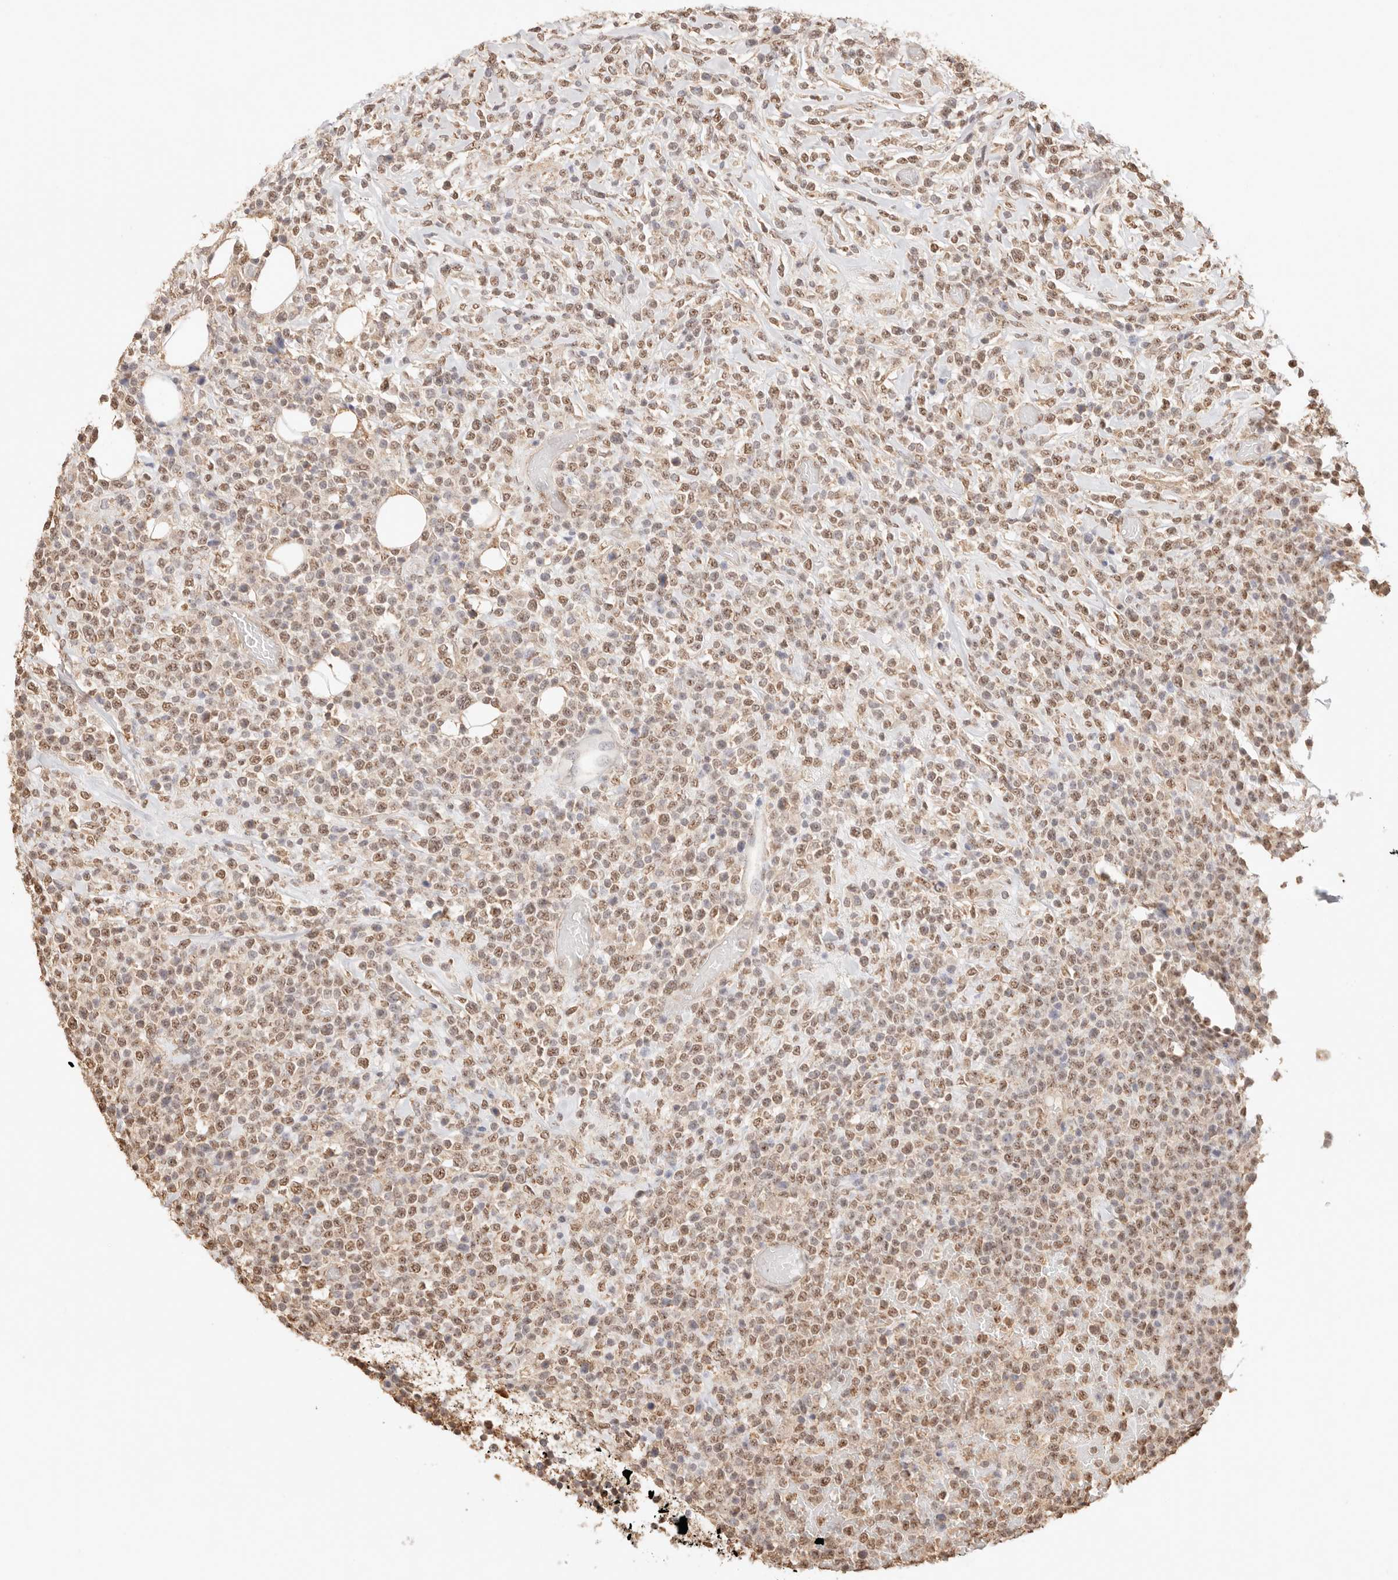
{"staining": {"intensity": "moderate", "quantity": ">75%", "location": "nuclear"}, "tissue": "lymphoma", "cell_type": "Tumor cells", "image_type": "cancer", "snomed": [{"axis": "morphology", "description": "Malignant lymphoma, non-Hodgkin's type, High grade"}, {"axis": "topography", "description": "Colon"}], "caption": "Malignant lymphoma, non-Hodgkin's type (high-grade) stained with a protein marker demonstrates moderate staining in tumor cells.", "gene": "IL1R2", "patient": {"sex": "female", "age": 53}}